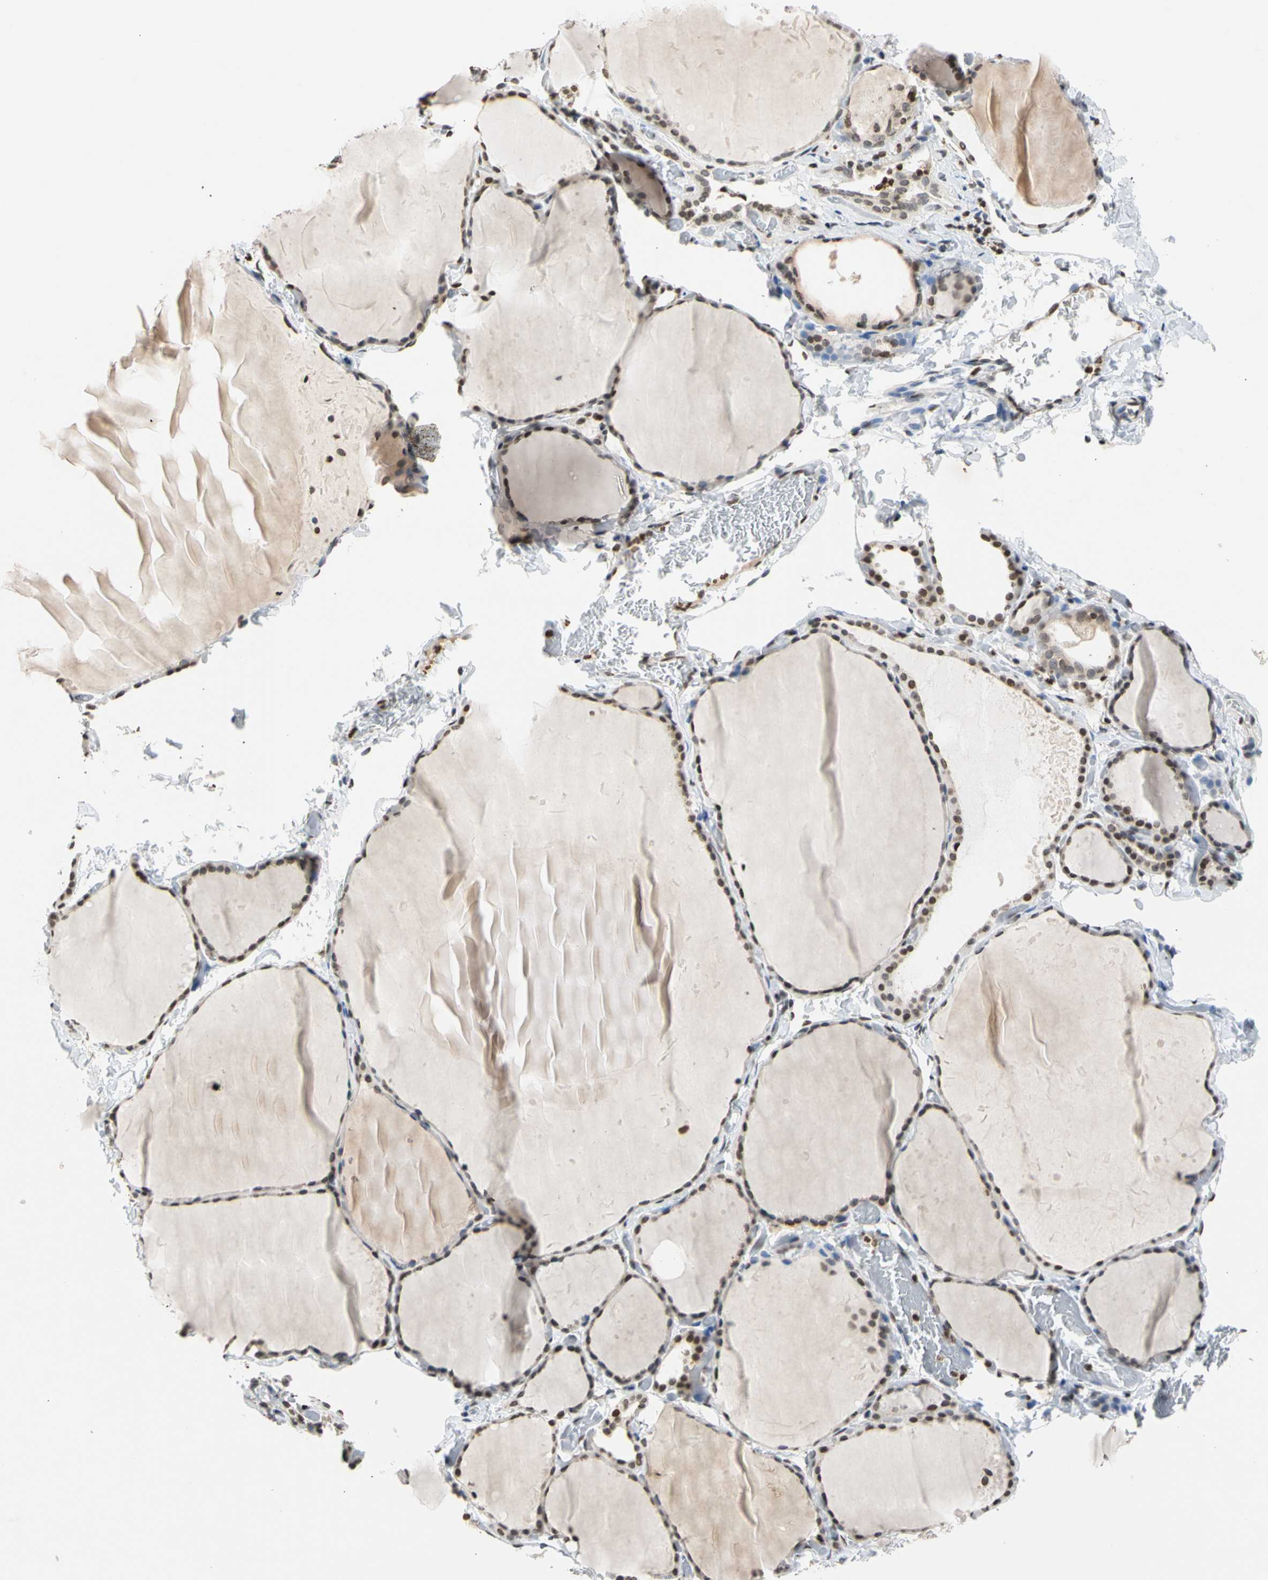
{"staining": {"intensity": "moderate", "quantity": ">75%", "location": "cytoplasmic/membranous,nuclear"}, "tissue": "thyroid gland", "cell_type": "Glandular cells", "image_type": "normal", "snomed": [{"axis": "morphology", "description": "Normal tissue, NOS"}, {"axis": "topography", "description": "Thyroid gland"}], "caption": "DAB (3,3'-diaminobenzidine) immunohistochemical staining of unremarkable human thyroid gland shows moderate cytoplasmic/membranous,nuclear protein expression in about >75% of glandular cells. The staining was performed using DAB (3,3'-diaminobenzidine), with brown indicating positive protein expression. Nuclei are stained blue with hematoxylin.", "gene": "GPX4", "patient": {"sex": "female", "age": 22}}